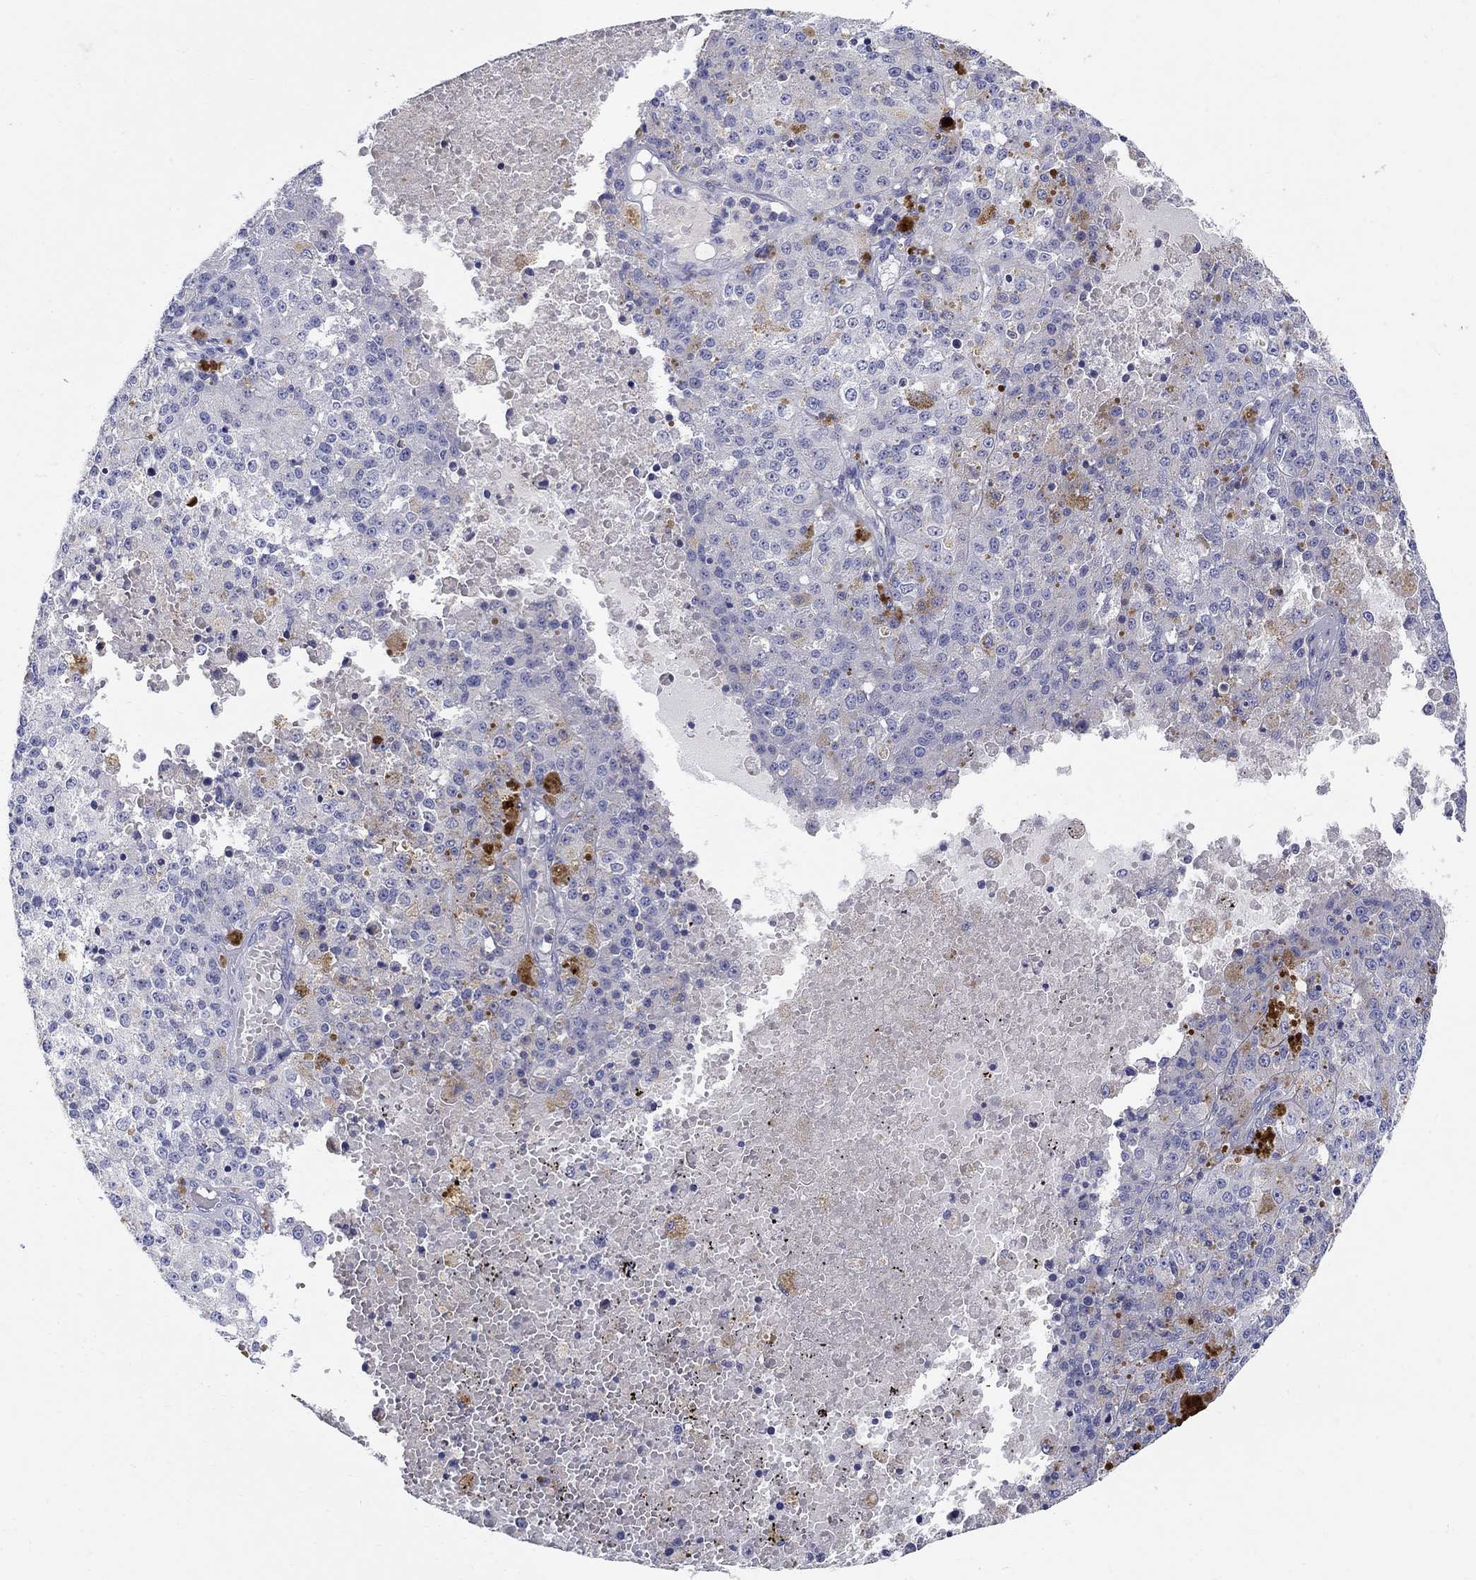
{"staining": {"intensity": "negative", "quantity": "none", "location": "none"}, "tissue": "melanoma", "cell_type": "Tumor cells", "image_type": "cancer", "snomed": [{"axis": "morphology", "description": "Malignant melanoma, Metastatic site"}, {"axis": "topography", "description": "Lymph node"}], "caption": "This histopathology image is of melanoma stained with IHC to label a protein in brown with the nuclei are counter-stained blue. There is no expression in tumor cells.", "gene": "CRYGD", "patient": {"sex": "female", "age": 64}}